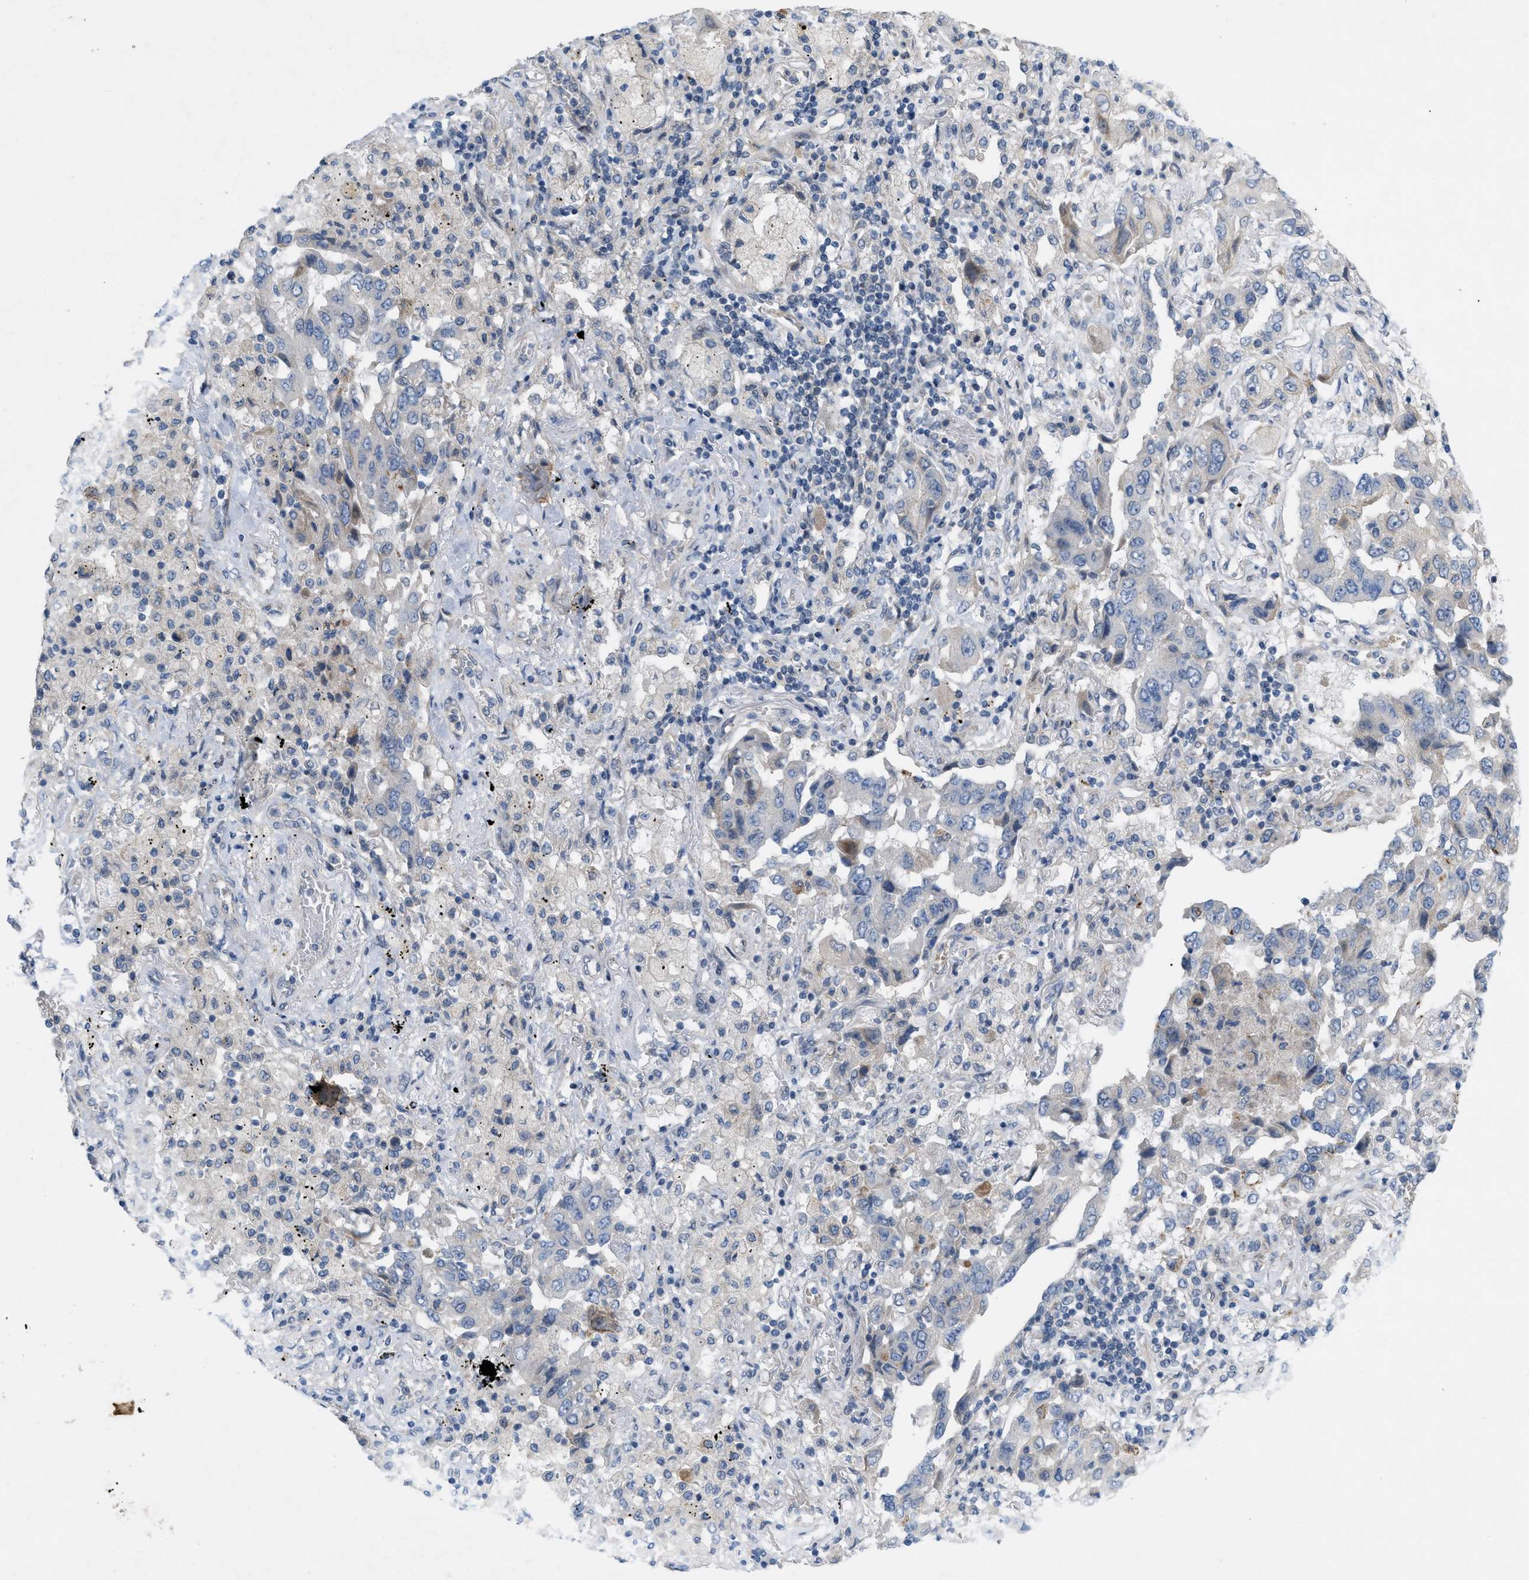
{"staining": {"intensity": "negative", "quantity": "none", "location": "none"}, "tissue": "lung cancer", "cell_type": "Tumor cells", "image_type": "cancer", "snomed": [{"axis": "morphology", "description": "Adenocarcinoma, NOS"}, {"axis": "topography", "description": "Lung"}], "caption": "There is no significant positivity in tumor cells of lung adenocarcinoma.", "gene": "NDEL1", "patient": {"sex": "female", "age": 65}}